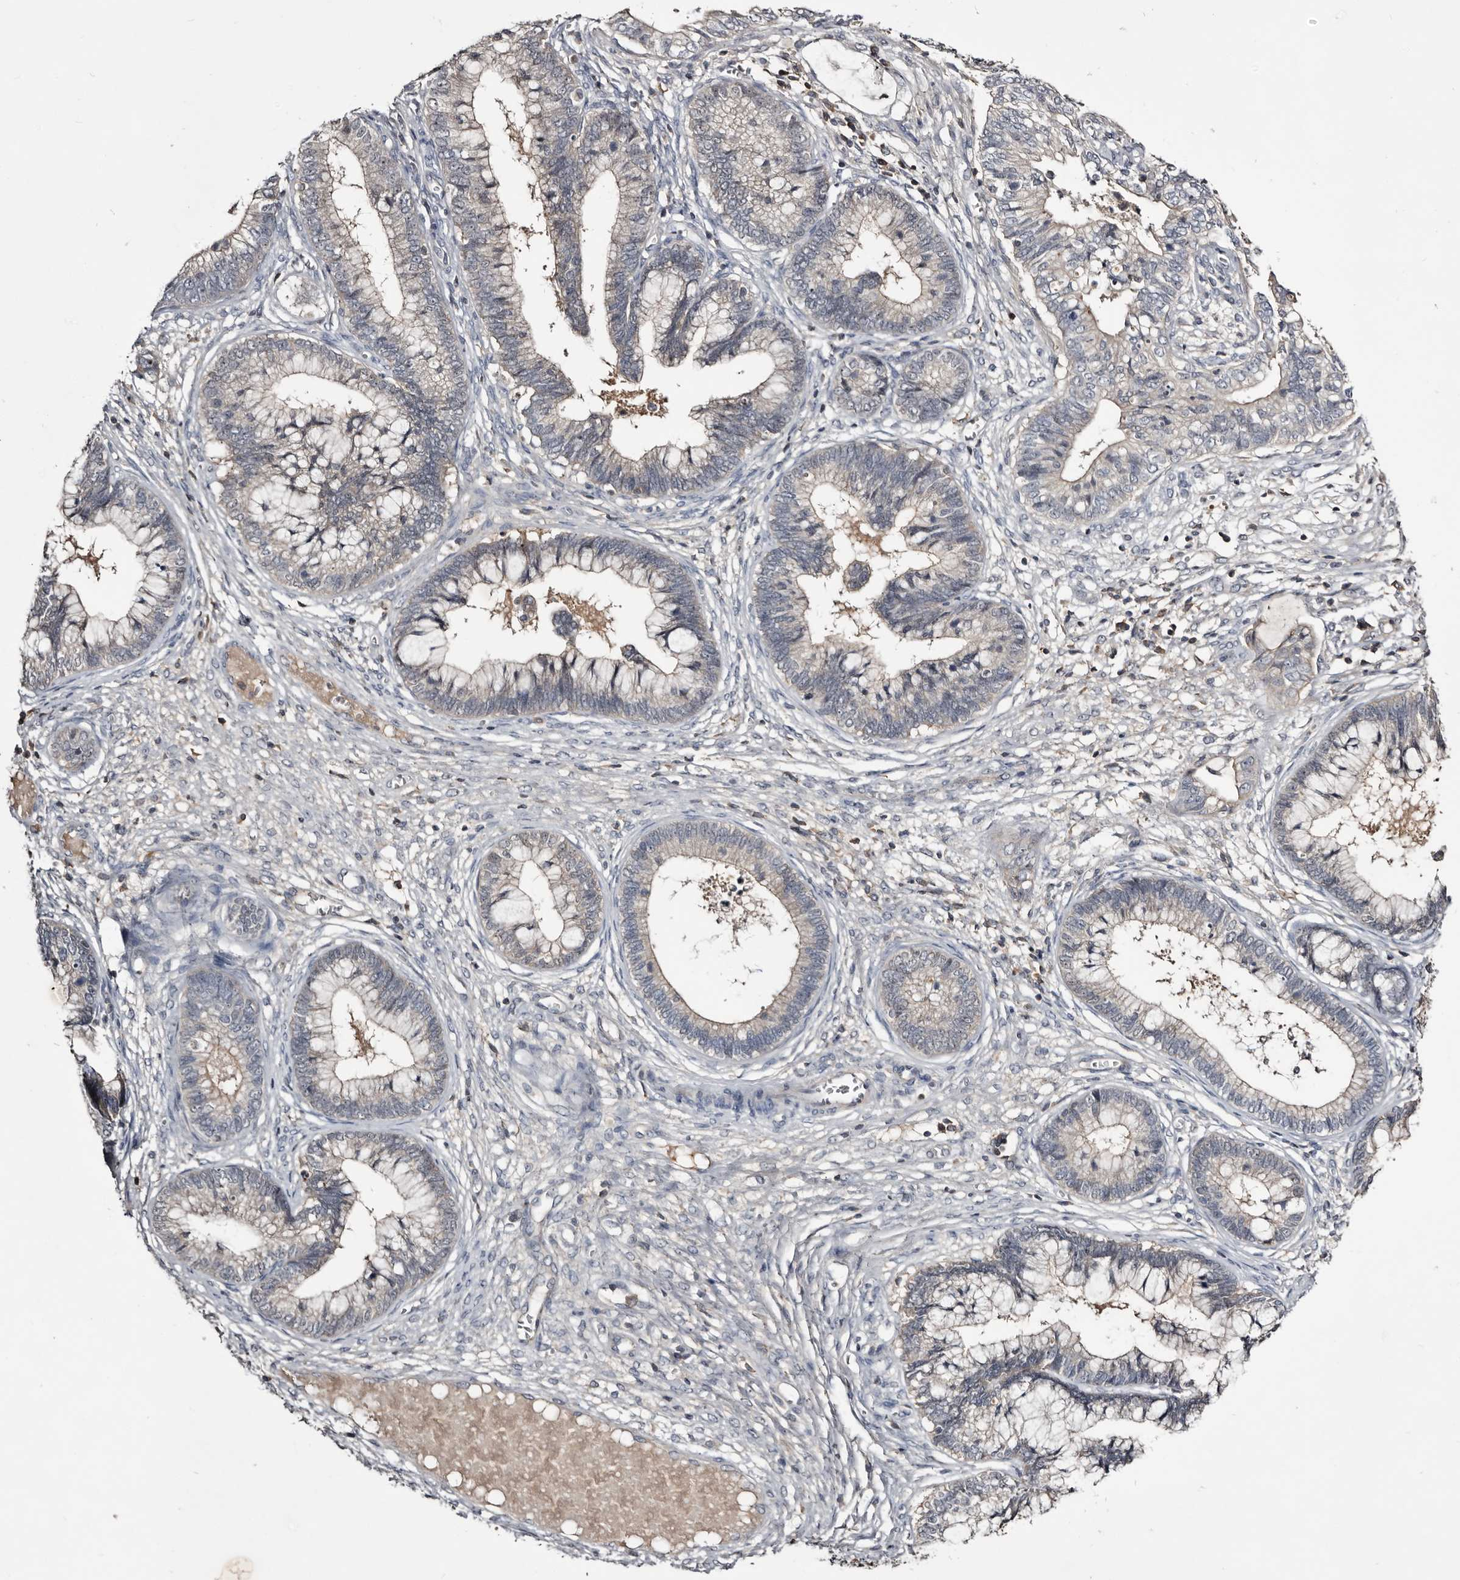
{"staining": {"intensity": "weak", "quantity": "<25%", "location": "cytoplasmic/membranous"}, "tissue": "cervical cancer", "cell_type": "Tumor cells", "image_type": "cancer", "snomed": [{"axis": "morphology", "description": "Adenocarcinoma, NOS"}, {"axis": "topography", "description": "Cervix"}], "caption": "DAB immunohistochemical staining of adenocarcinoma (cervical) reveals no significant staining in tumor cells.", "gene": "TTC39A", "patient": {"sex": "female", "age": 44}}